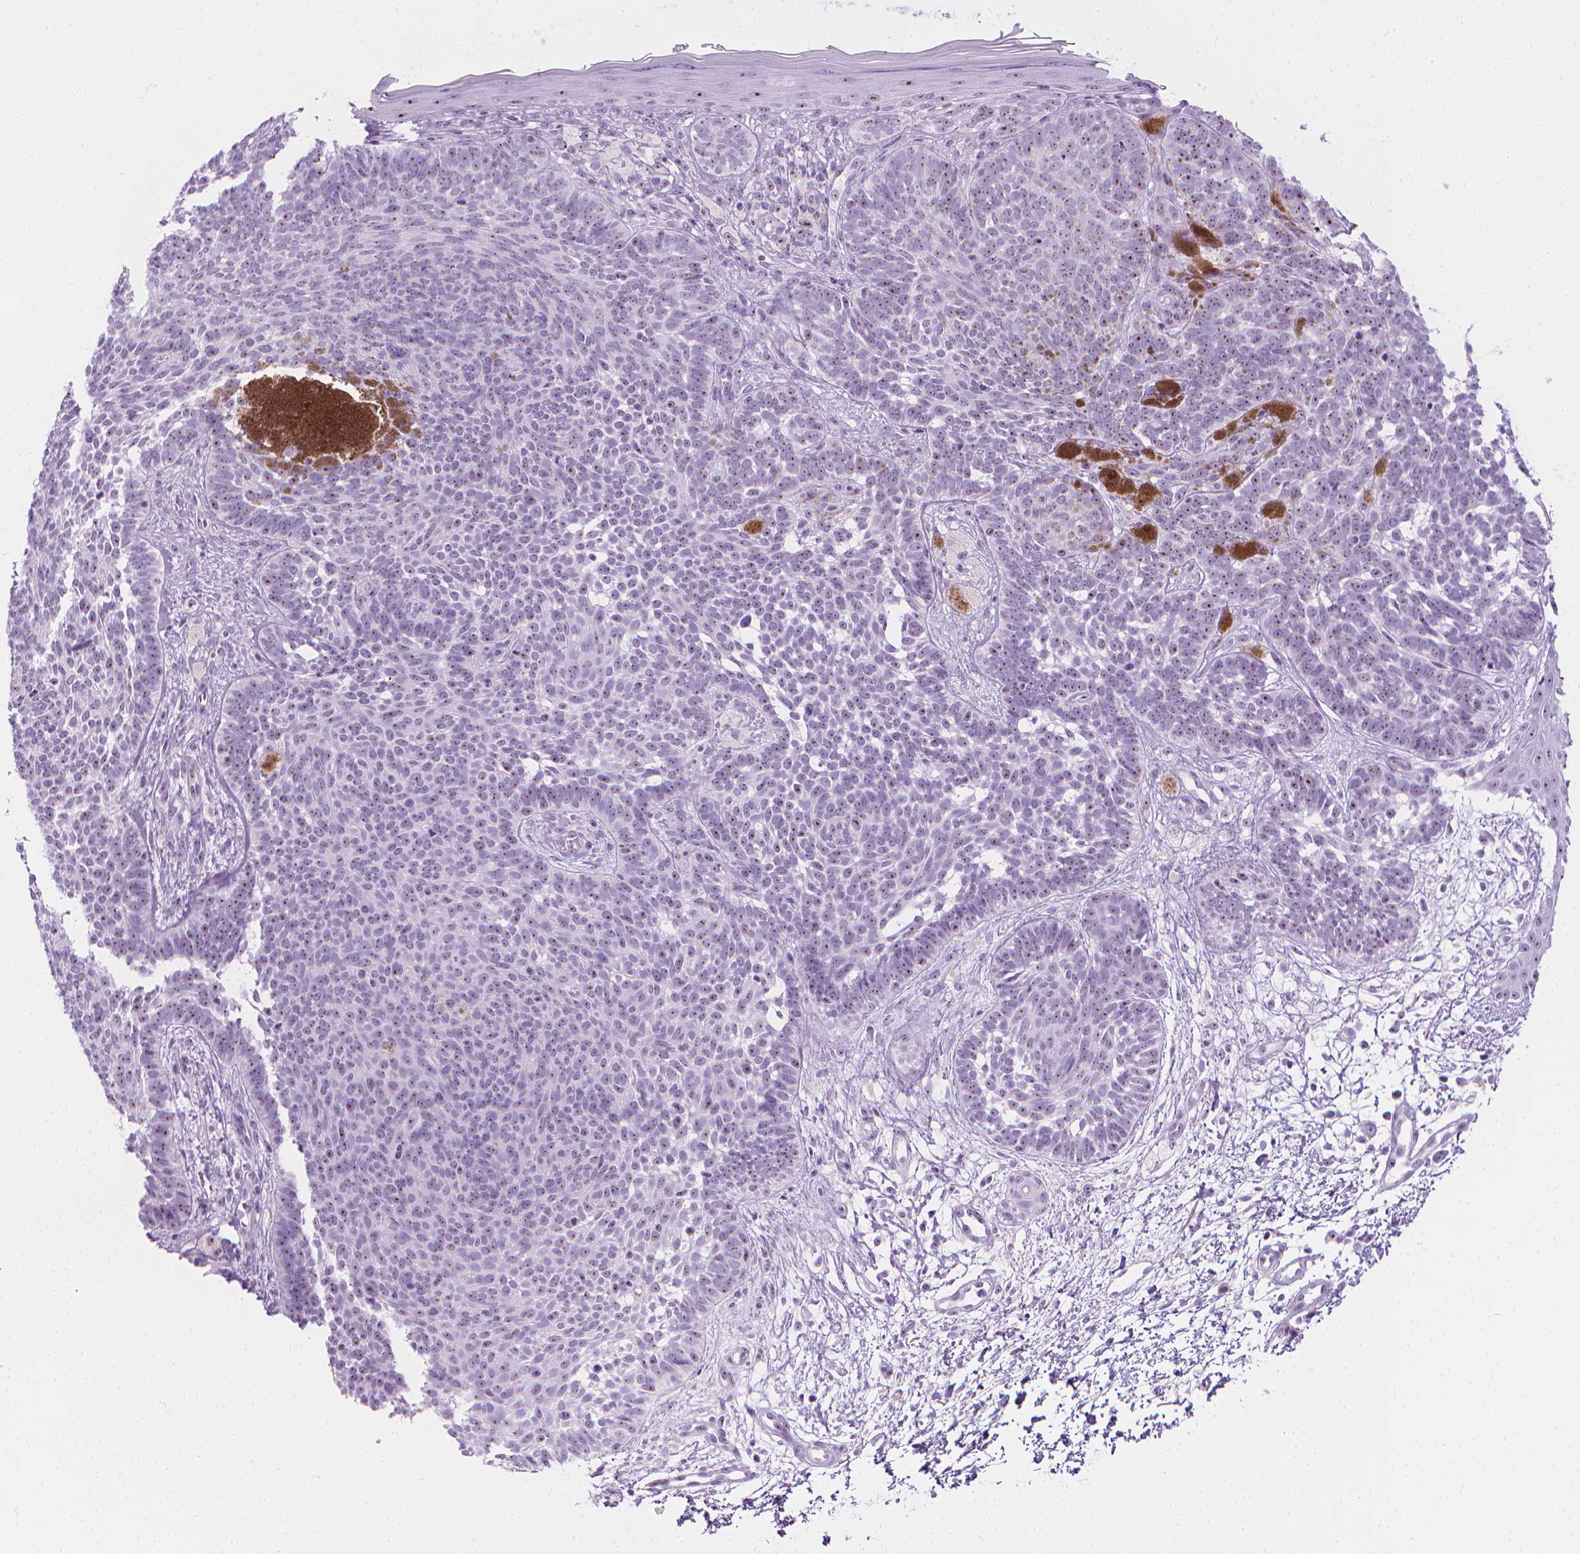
{"staining": {"intensity": "weak", "quantity": "25%-75%", "location": "nuclear"}, "tissue": "skin cancer", "cell_type": "Tumor cells", "image_type": "cancer", "snomed": [{"axis": "morphology", "description": "Basal cell carcinoma"}, {"axis": "topography", "description": "Skin"}], "caption": "The photomicrograph demonstrates staining of basal cell carcinoma (skin), revealing weak nuclear protein expression (brown color) within tumor cells.", "gene": "NOL7", "patient": {"sex": "female", "age": 85}}